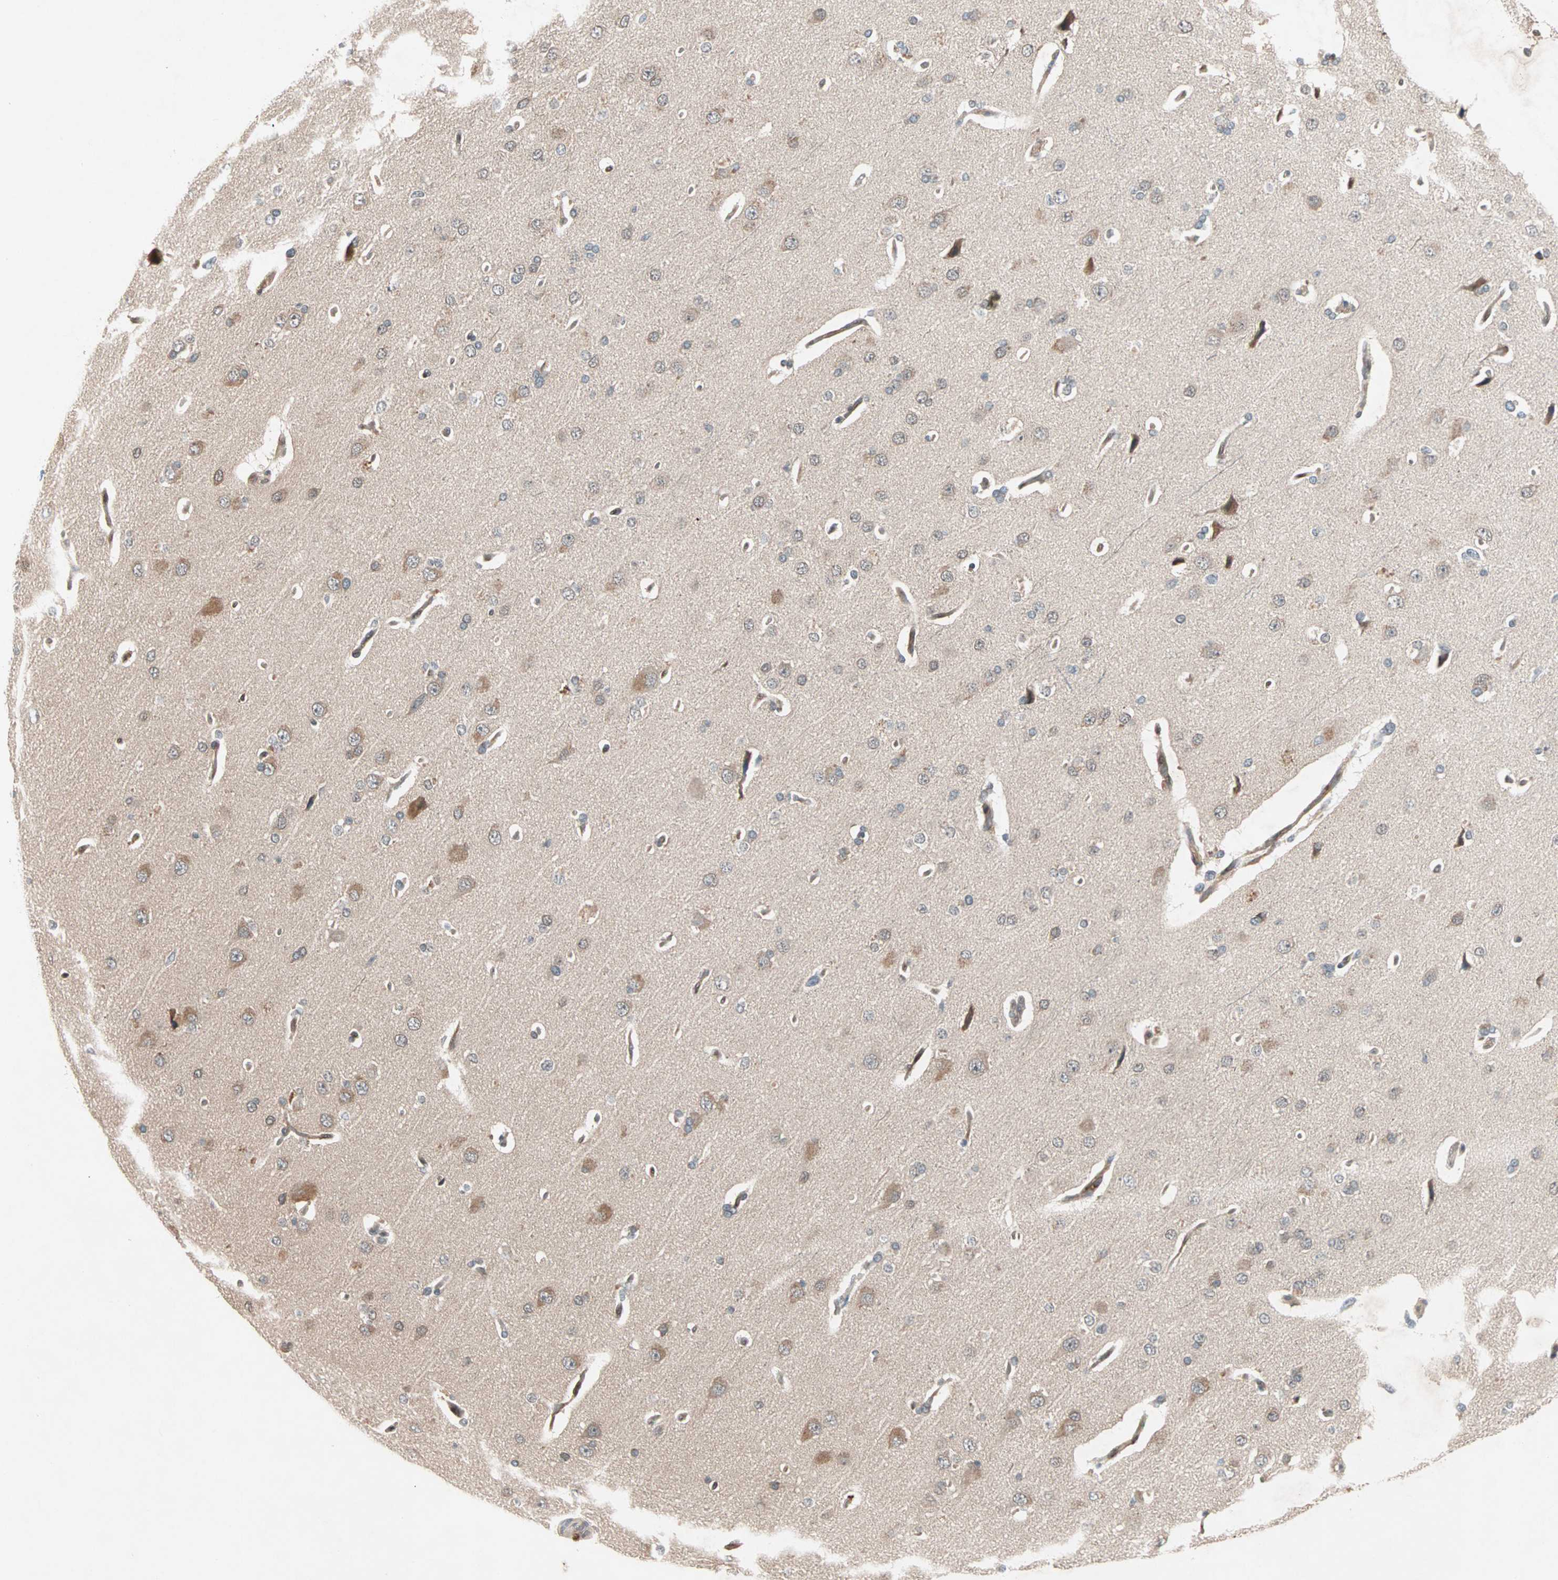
{"staining": {"intensity": "moderate", "quantity": "25%-75%", "location": "cytoplasmic/membranous"}, "tissue": "cerebral cortex", "cell_type": "Endothelial cells", "image_type": "normal", "snomed": [{"axis": "morphology", "description": "Normal tissue, NOS"}, {"axis": "topography", "description": "Cerebral cortex"}], "caption": "Benign cerebral cortex displays moderate cytoplasmic/membranous staining in about 25%-75% of endothelial cells, visualized by immunohistochemistry.", "gene": "PGBD1", "patient": {"sex": "male", "age": 62}}